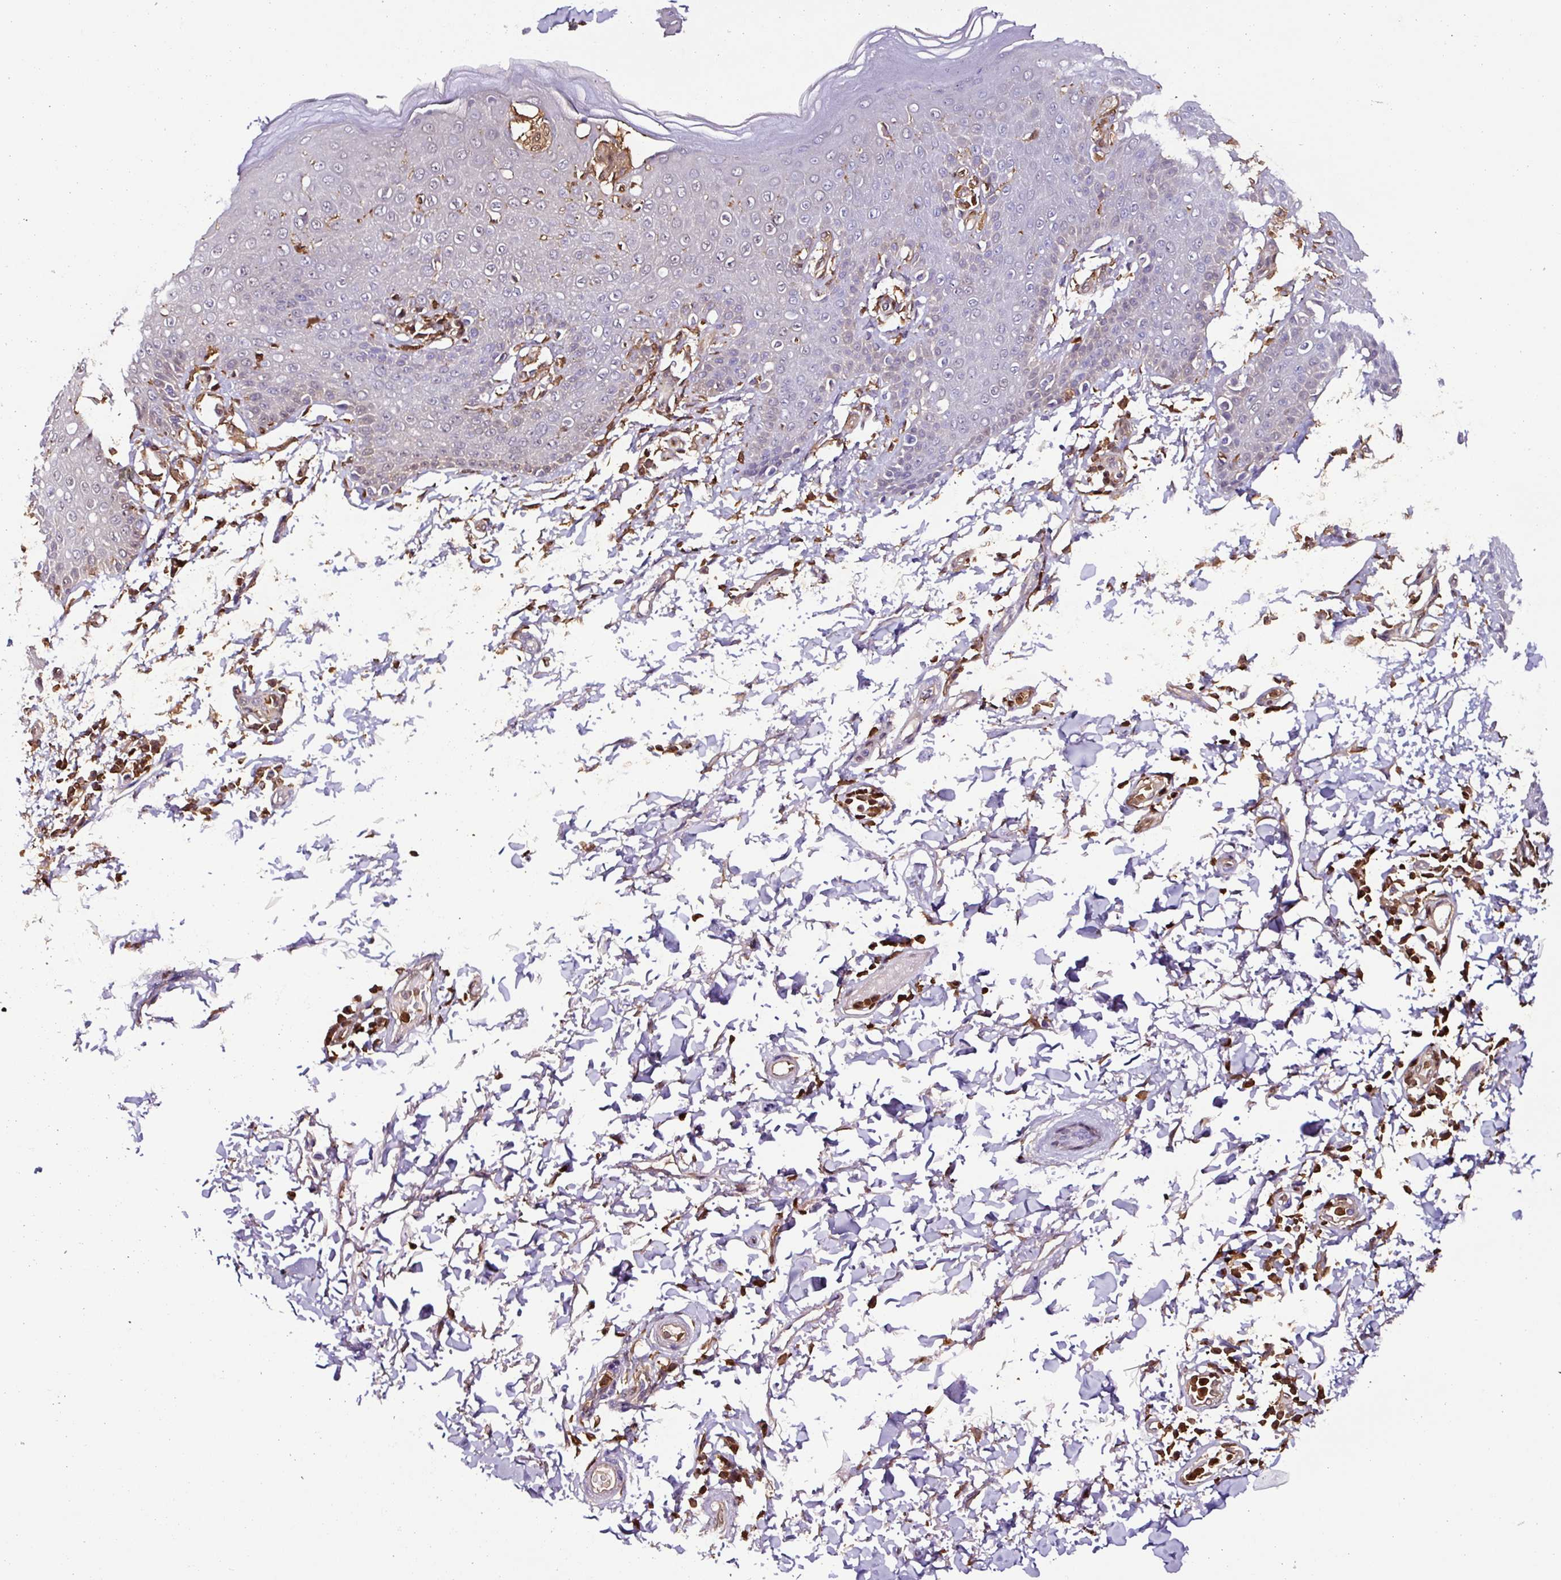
{"staining": {"intensity": "weak", "quantity": "<25%", "location": "nuclear"}, "tissue": "skin", "cell_type": "Epidermal cells", "image_type": "normal", "snomed": [{"axis": "morphology", "description": "Normal tissue, NOS"}, {"axis": "topography", "description": "Peripheral nerve tissue"}], "caption": "Immunohistochemistry (IHC) image of normal skin: skin stained with DAB displays no significant protein expression in epidermal cells.", "gene": "ARHGDIB", "patient": {"sex": "male", "age": 51}}